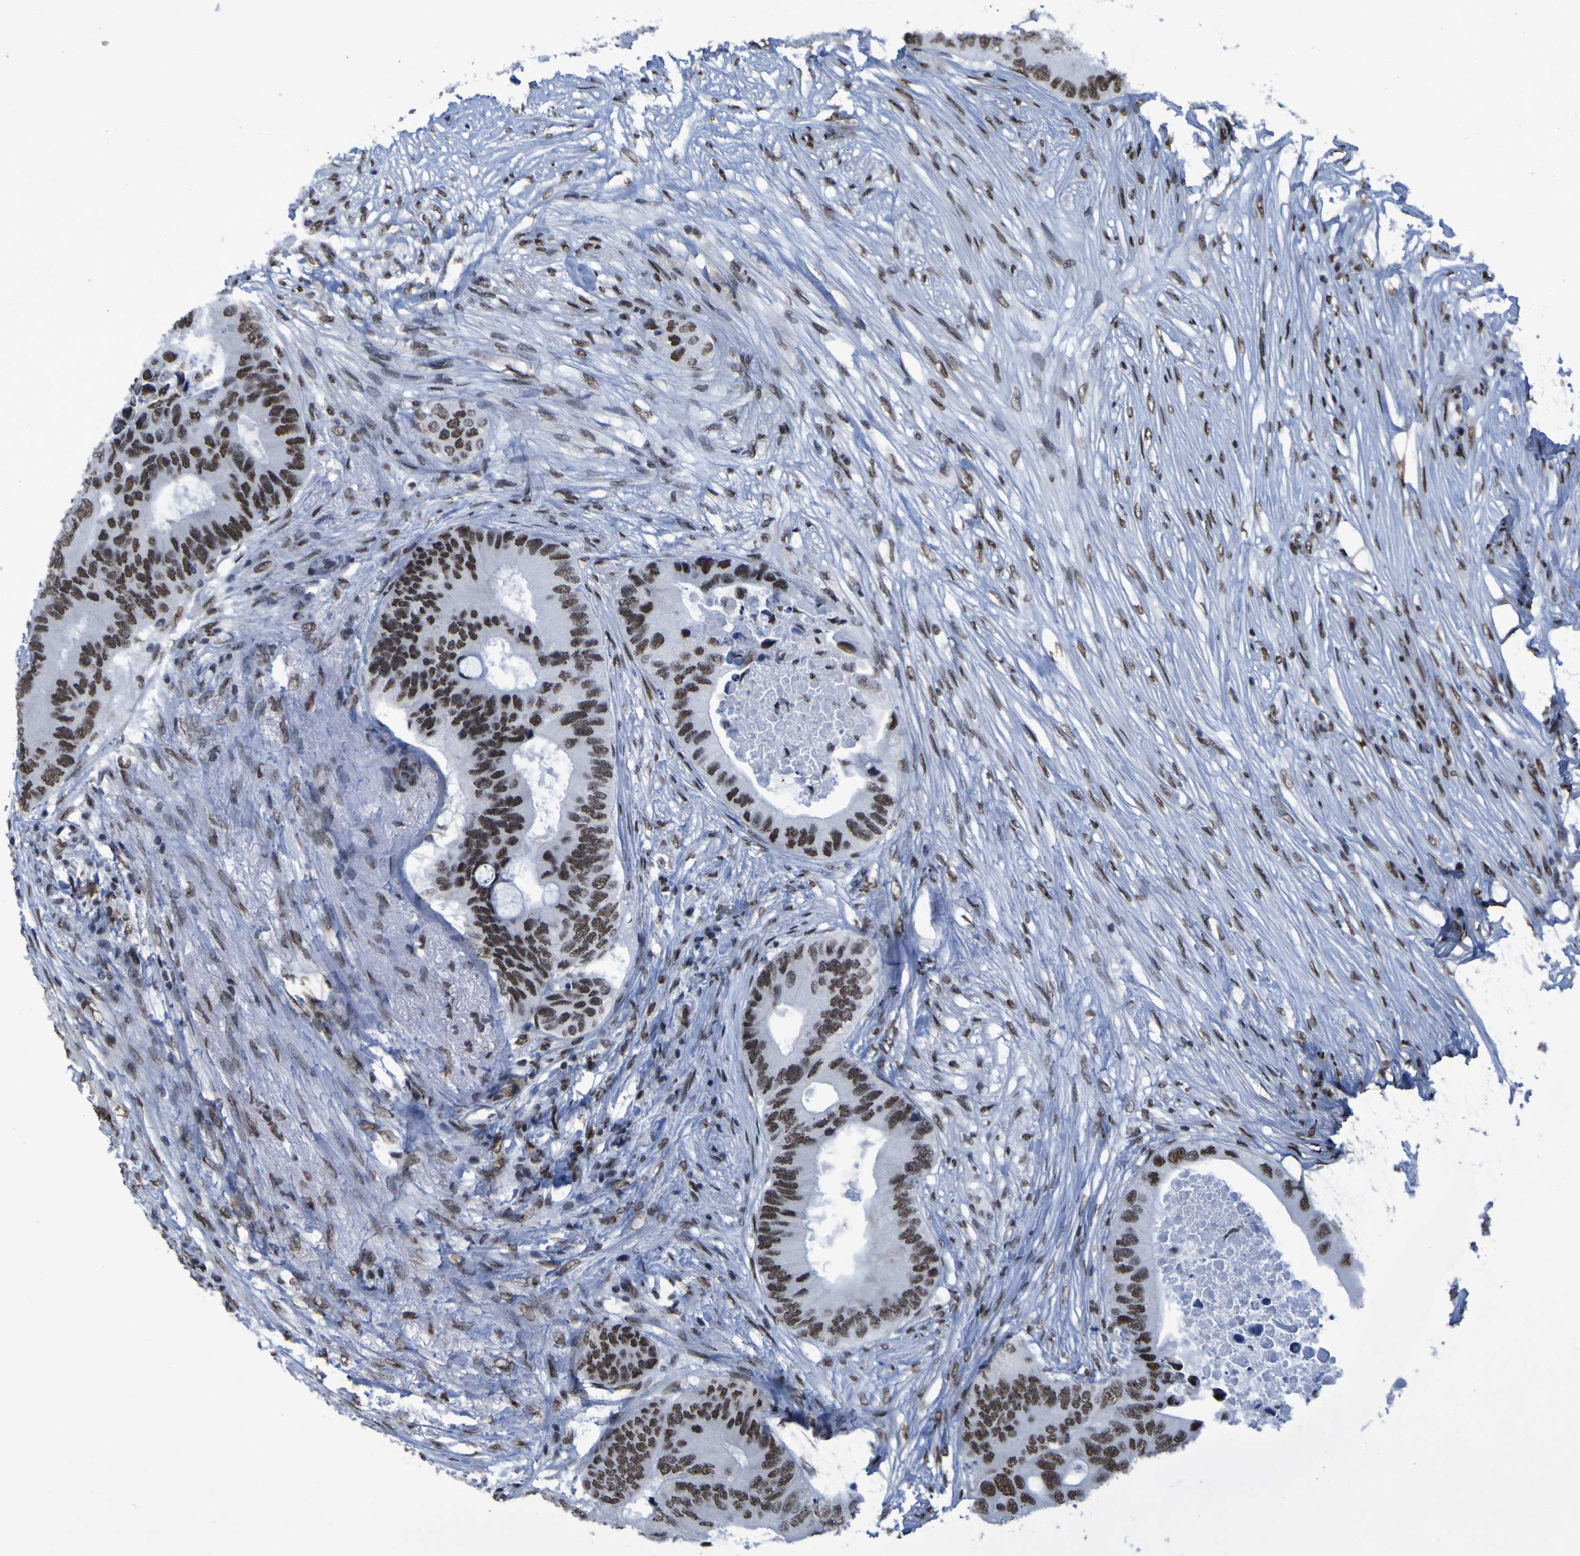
{"staining": {"intensity": "moderate", "quantity": ">75%", "location": "nuclear"}, "tissue": "colorectal cancer", "cell_type": "Tumor cells", "image_type": "cancer", "snomed": [{"axis": "morphology", "description": "Adenocarcinoma, NOS"}, {"axis": "topography", "description": "Colon"}], "caption": "Immunohistochemistry (IHC) (DAB) staining of human adenocarcinoma (colorectal) displays moderate nuclear protein staining in about >75% of tumor cells.", "gene": "HNRNPR", "patient": {"sex": "male", "age": 71}}